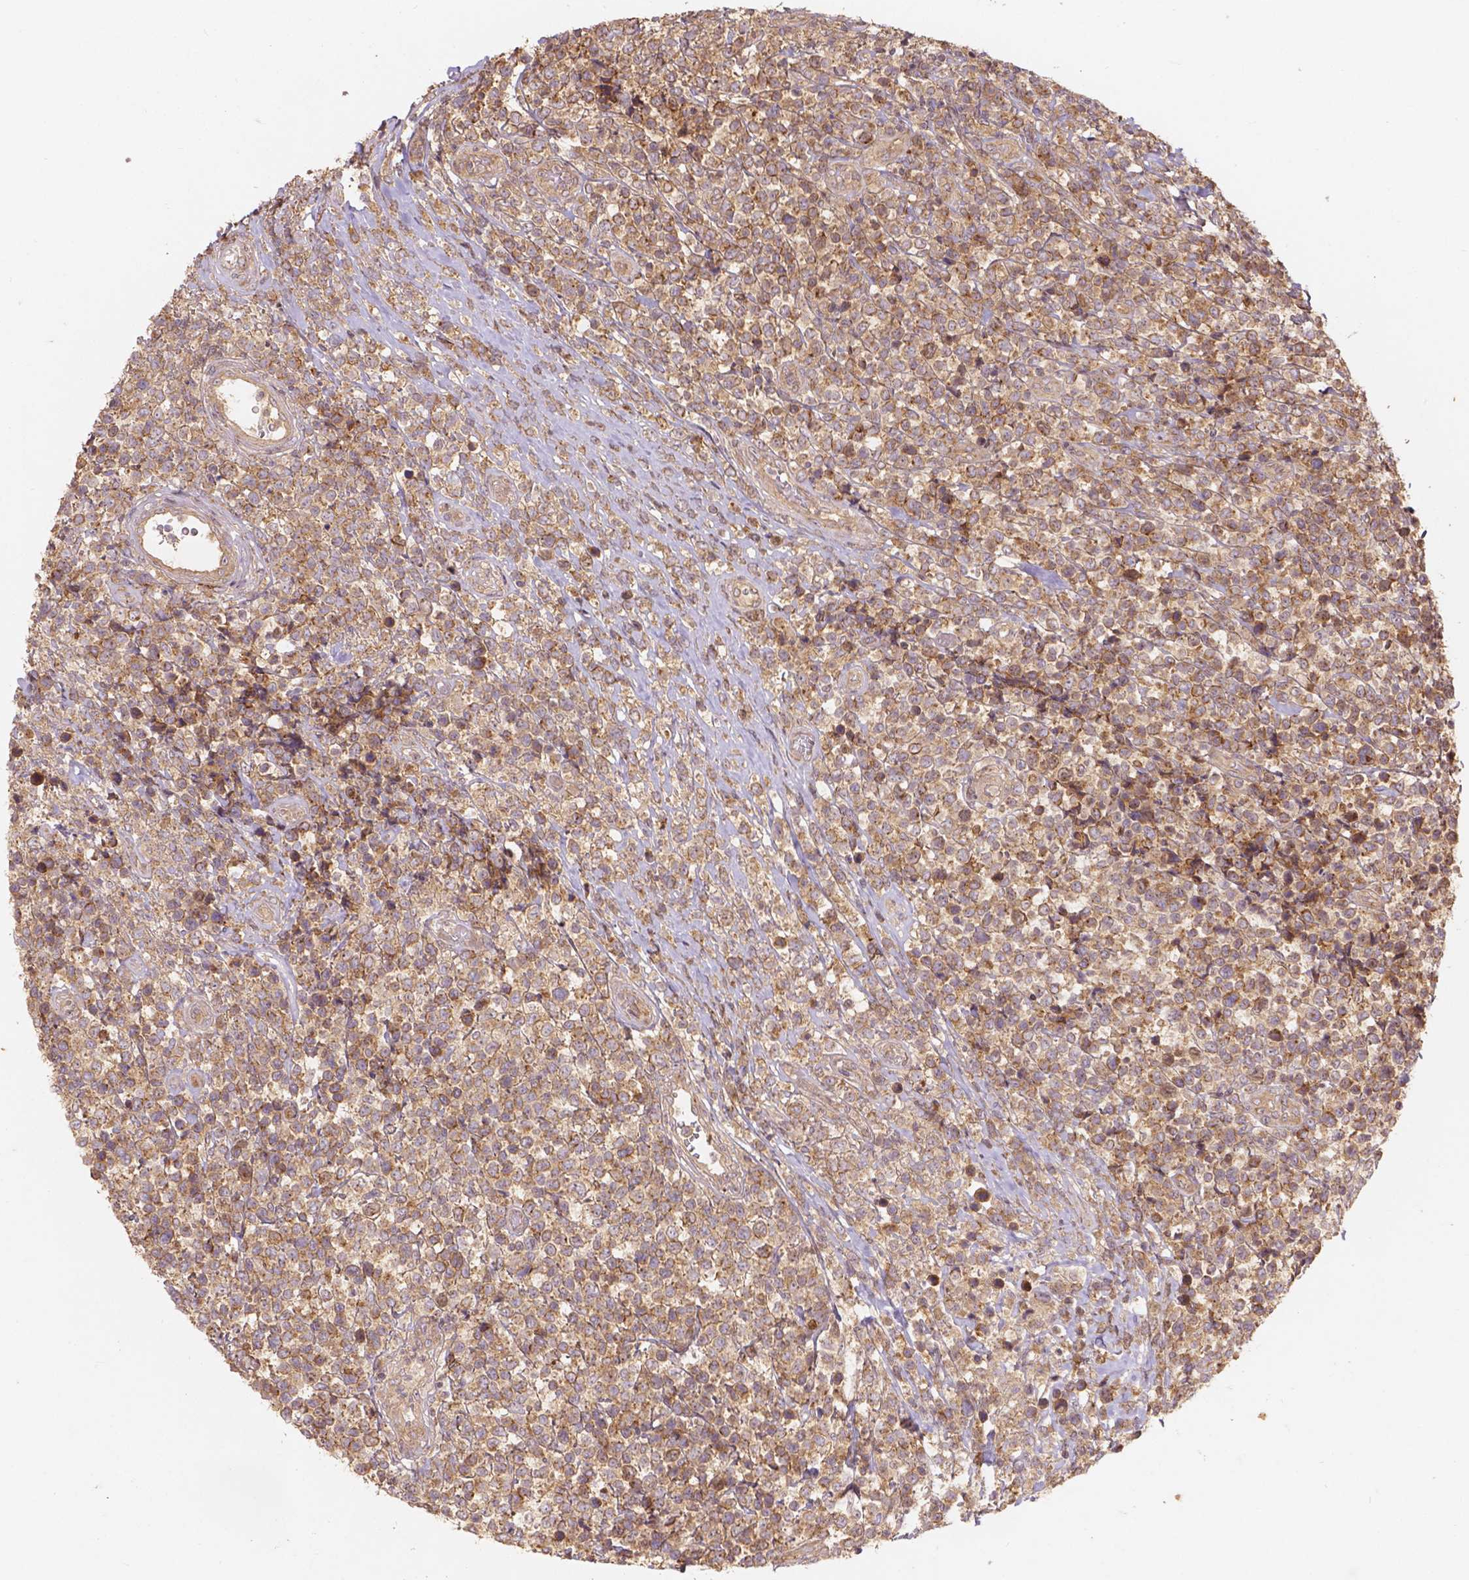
{"staining": {"intensity": "moderate", "quantity": ">75%", "location": "cytoplasmic/membranous"}, "tissue": "lymphoma", "cell_type": "Tumor cells", "image_type": "cancer", "snomed": [{"axis": "morphology", "description": "Malignant lymphoma, non-Hodgkin's type, High grade"}, {"axis": "topography", "description": "Soft tissue"}], "caption": "The histopathology image demonstrates immunohistochemical staining of lymphoma. There is moderate cytoplasmic/membranous positivity is identified in approximately >75% of tumor cells.", "gene": "XPR1", "patient": {"sex": "female", "age": 56}}